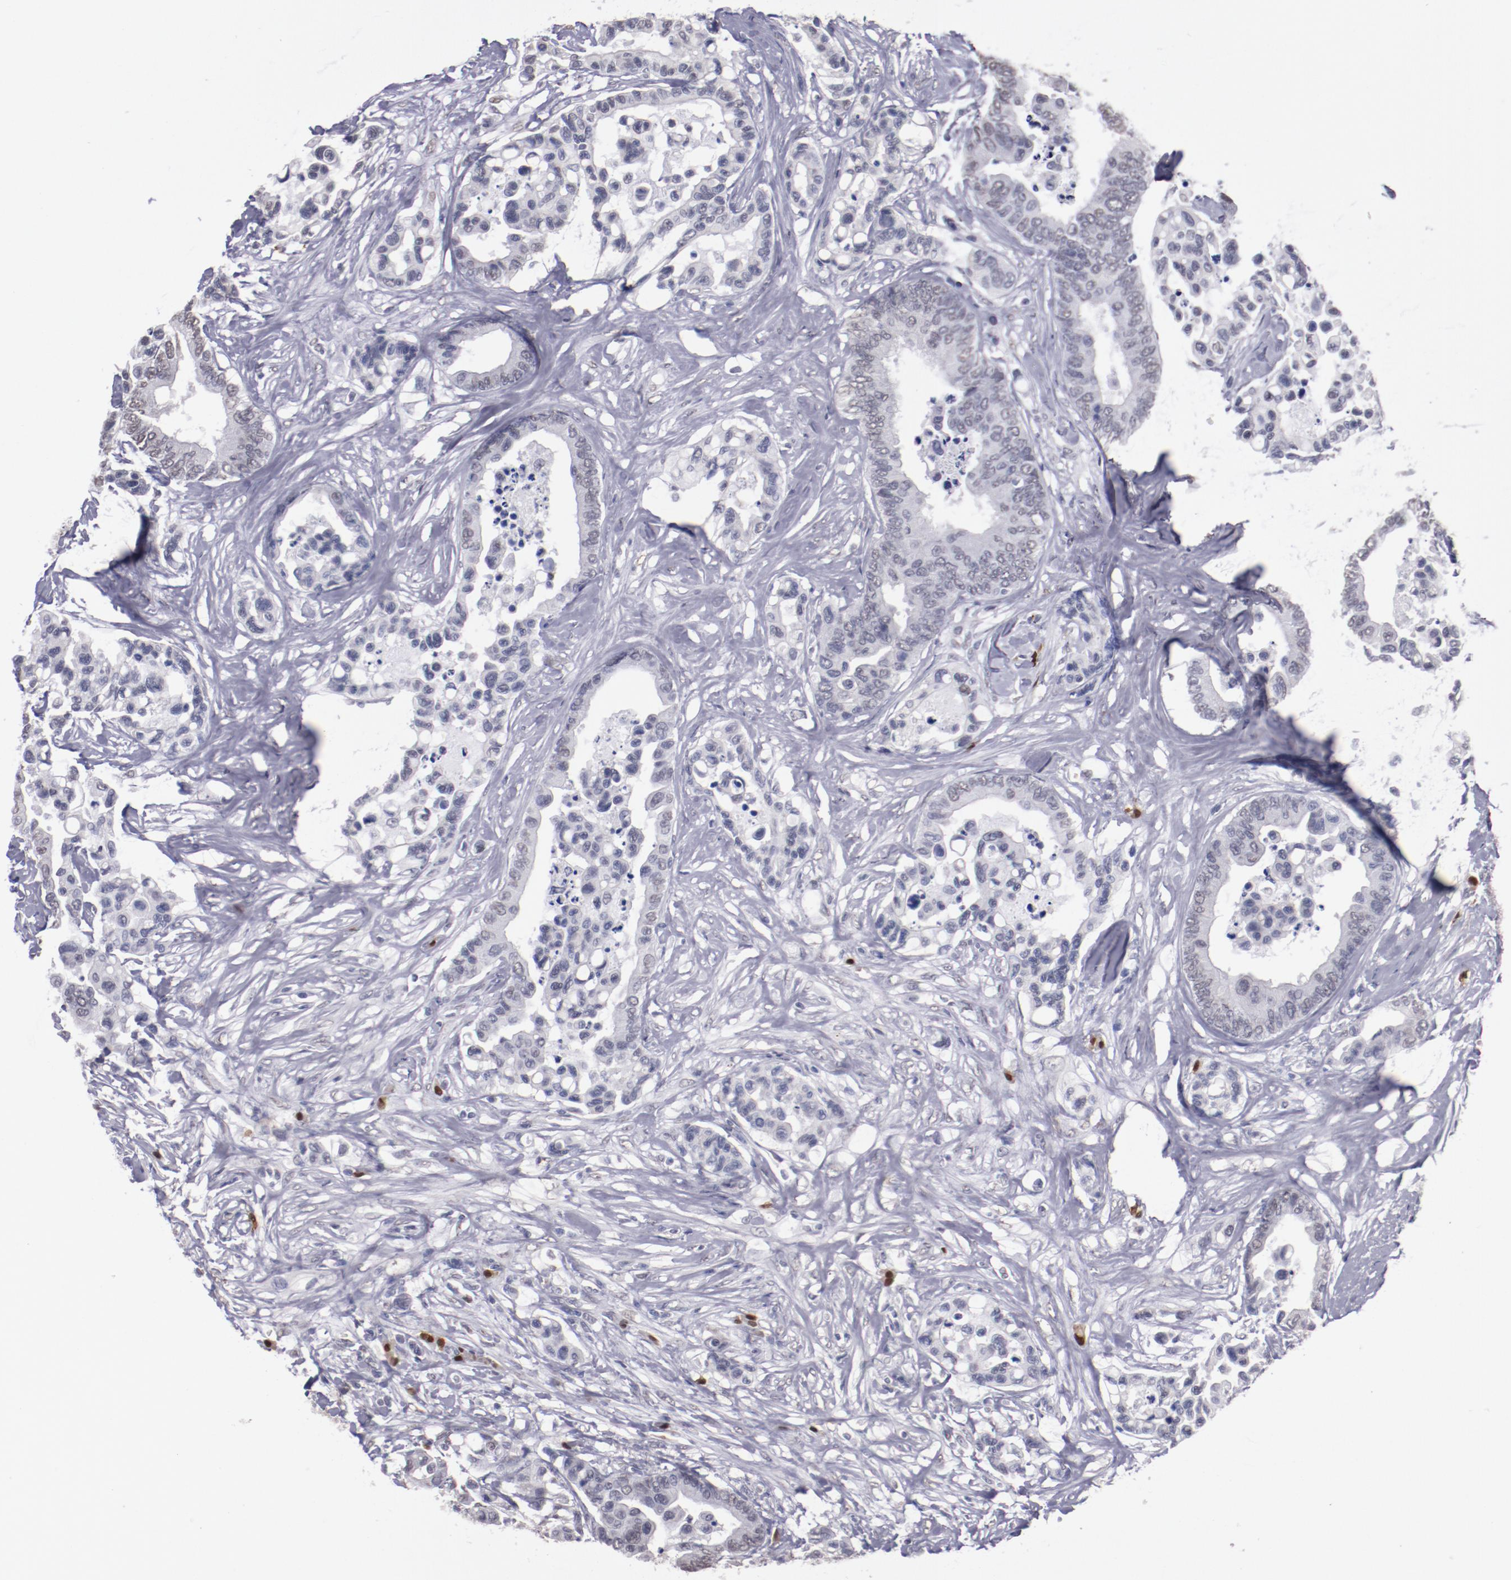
{"staining": {"intensity": "weak", "quantity": "<25%", "location": "nuclear"}, "tissue": "colorectal cancer", "cell_type": "Tumor cells", "image_type": "cancer", "snomed": [{"axis": "morphology", "description": "Adenocarcinoma, NOS"}, {"axis": "topography", "description": "Colon"}], "caption": "A high-resolution micrograph shows immunohistochemistry staining of adenocarcinoma (colorectal), which demonstrates no significant positivity in tumor cells. Nuclei are stained in blue.", "gene": "IRF4", "patient": {"sex": "male", "age": 82}}